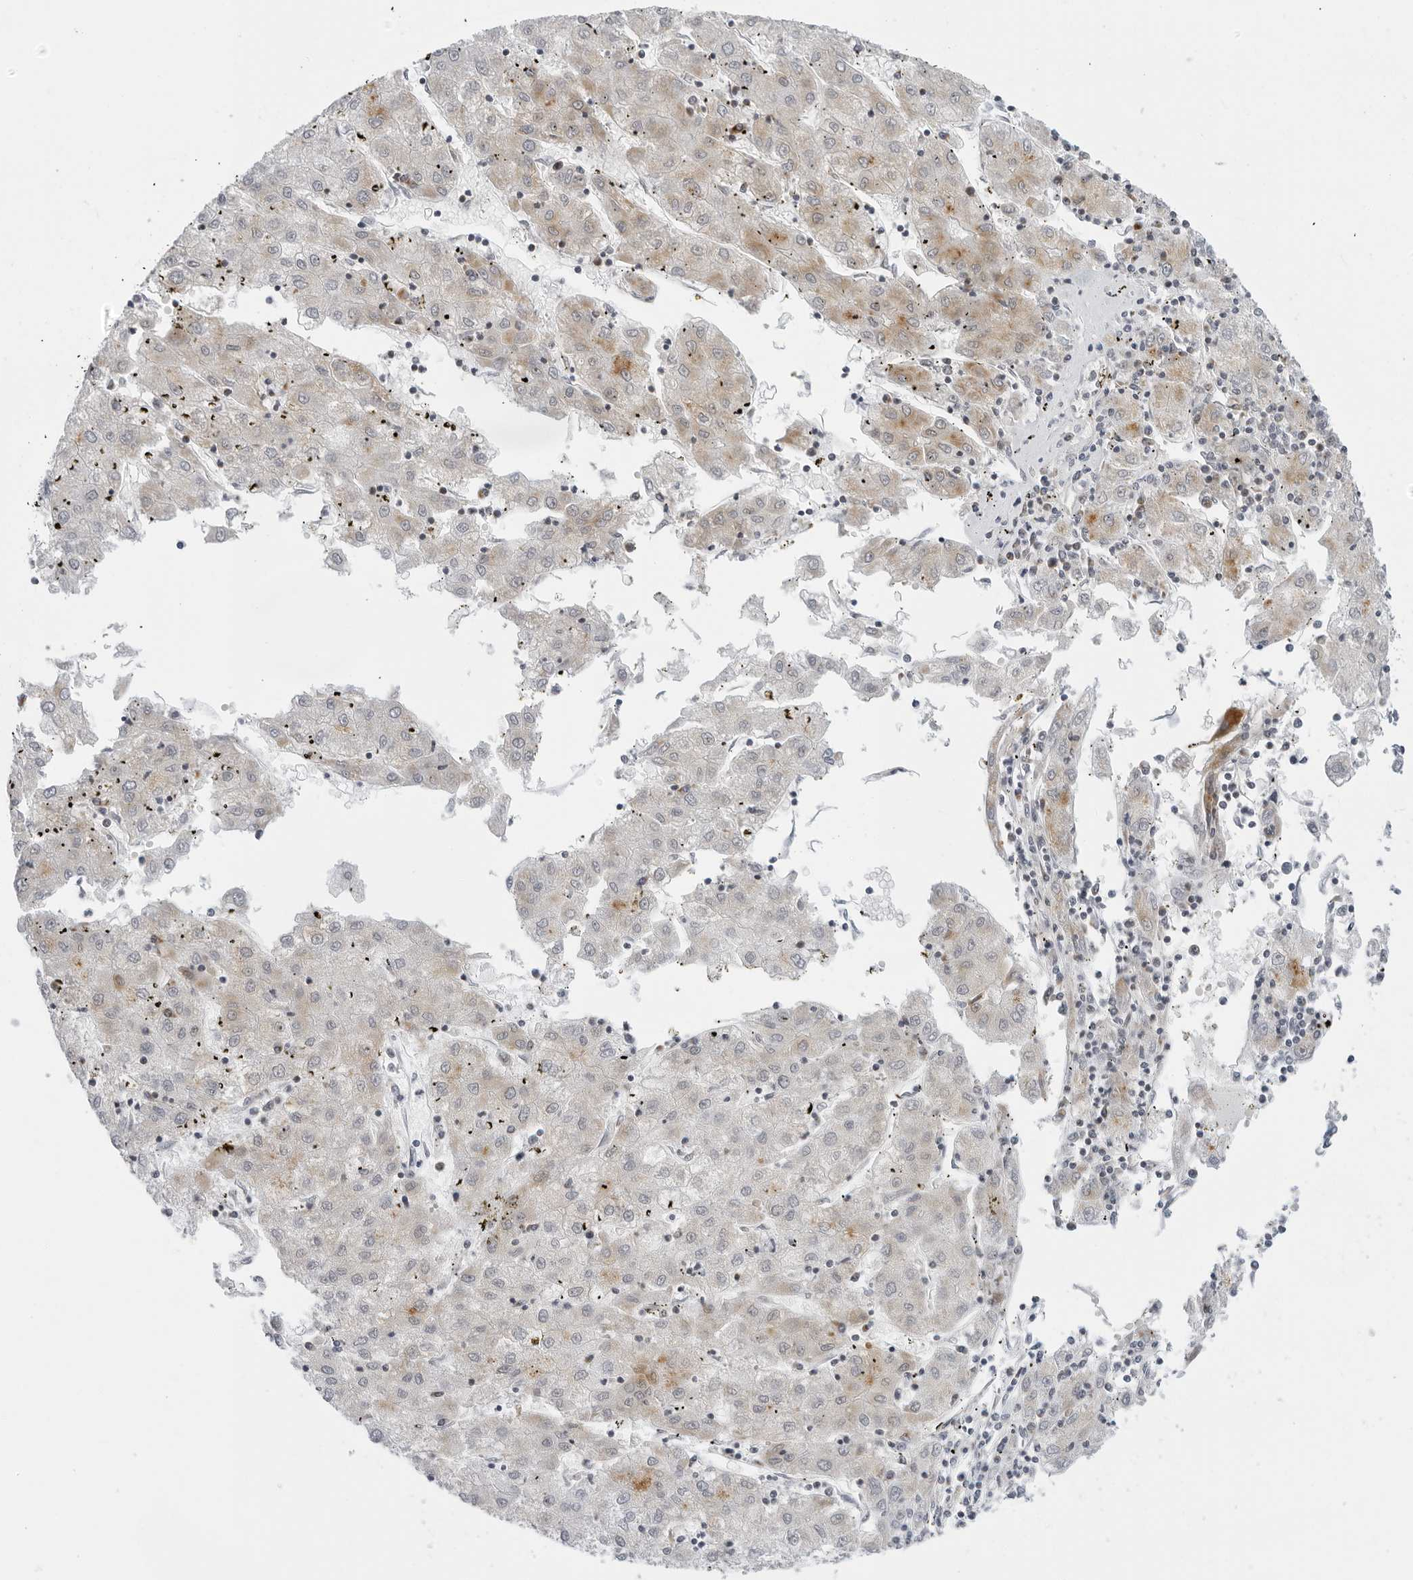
{"staining": {"intensity": "weak", "quantity": "<25%", "location": "cytoplasmic/membranous"}, "tissue": "liver cancer", "cell_type": "Tumor cells", "image_type": "cancer", "snomed": [{"axis": "morphology", "description": "Carcinoma, Hepatocellular, NOS"}, {"axis": "topography", "description": "Liver"}], "caption": "Tumor cells show no significant expression in liver hepatocellular carcinoma.", "gene": "CIART", "patient": {"sex": "male", "age": 72}}